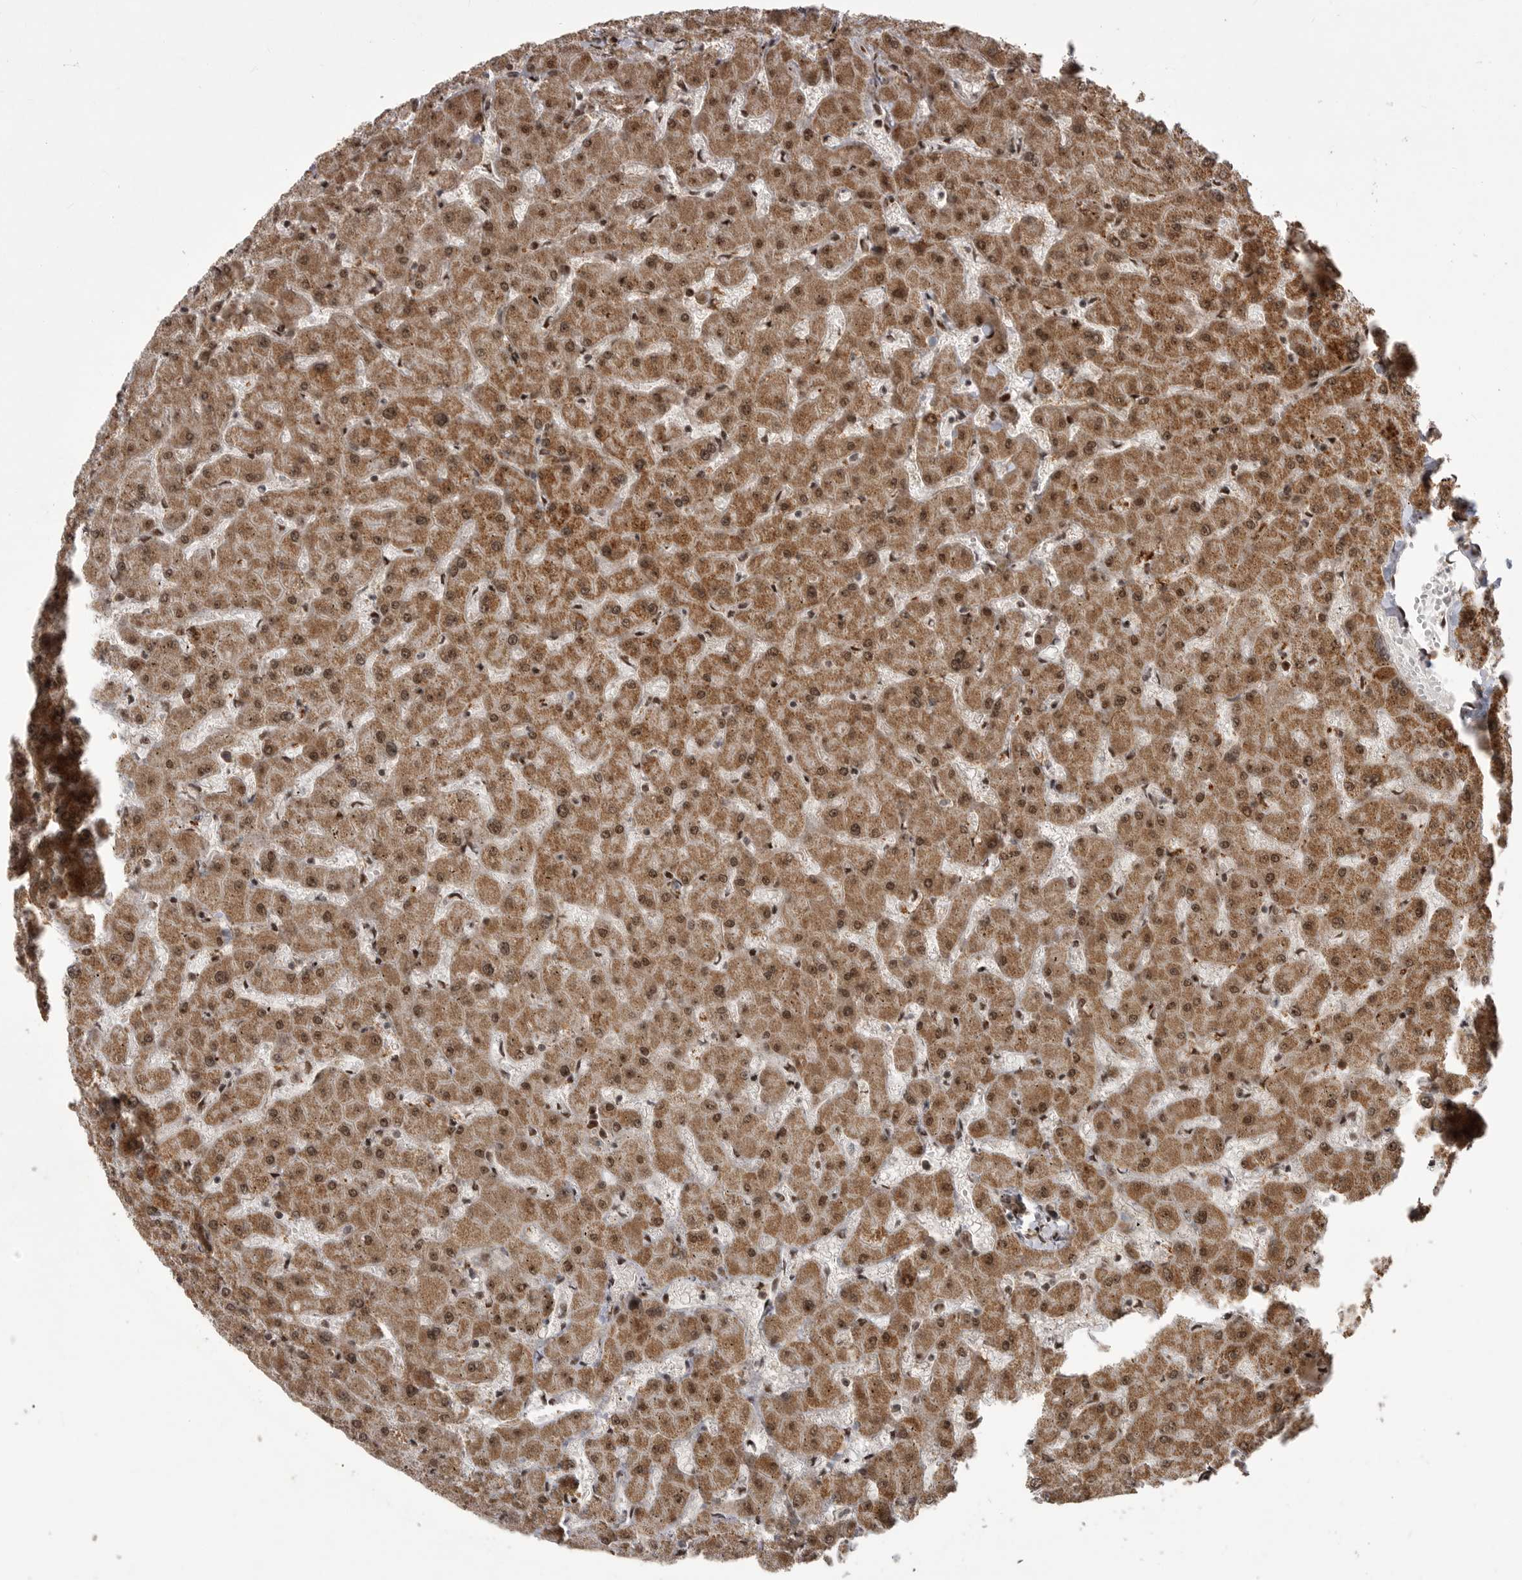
{"staining": {"intensity": "moderate", "quantity": "25%-75%", "location": "cytoplasmic/membranous,nuclear"}, "tissue": "liver", "cell_type": "Cholangiocytes", "image_type": "normal", "snomed": [{"axis": "morphology", "description": "Normal tissue, NOS"}, {"axis": "topography", "description": "Liver"}], "caption": "This micrograph displays immunohistochemistry (IHC) staining of benign human liver, with medium moderate cytoplasmic/membranous,nuclear staining in approximately 25%-75% of cholangiocytes.", "gene": "PPP1R8", "patient": {"sex": "female", "age": 63}}